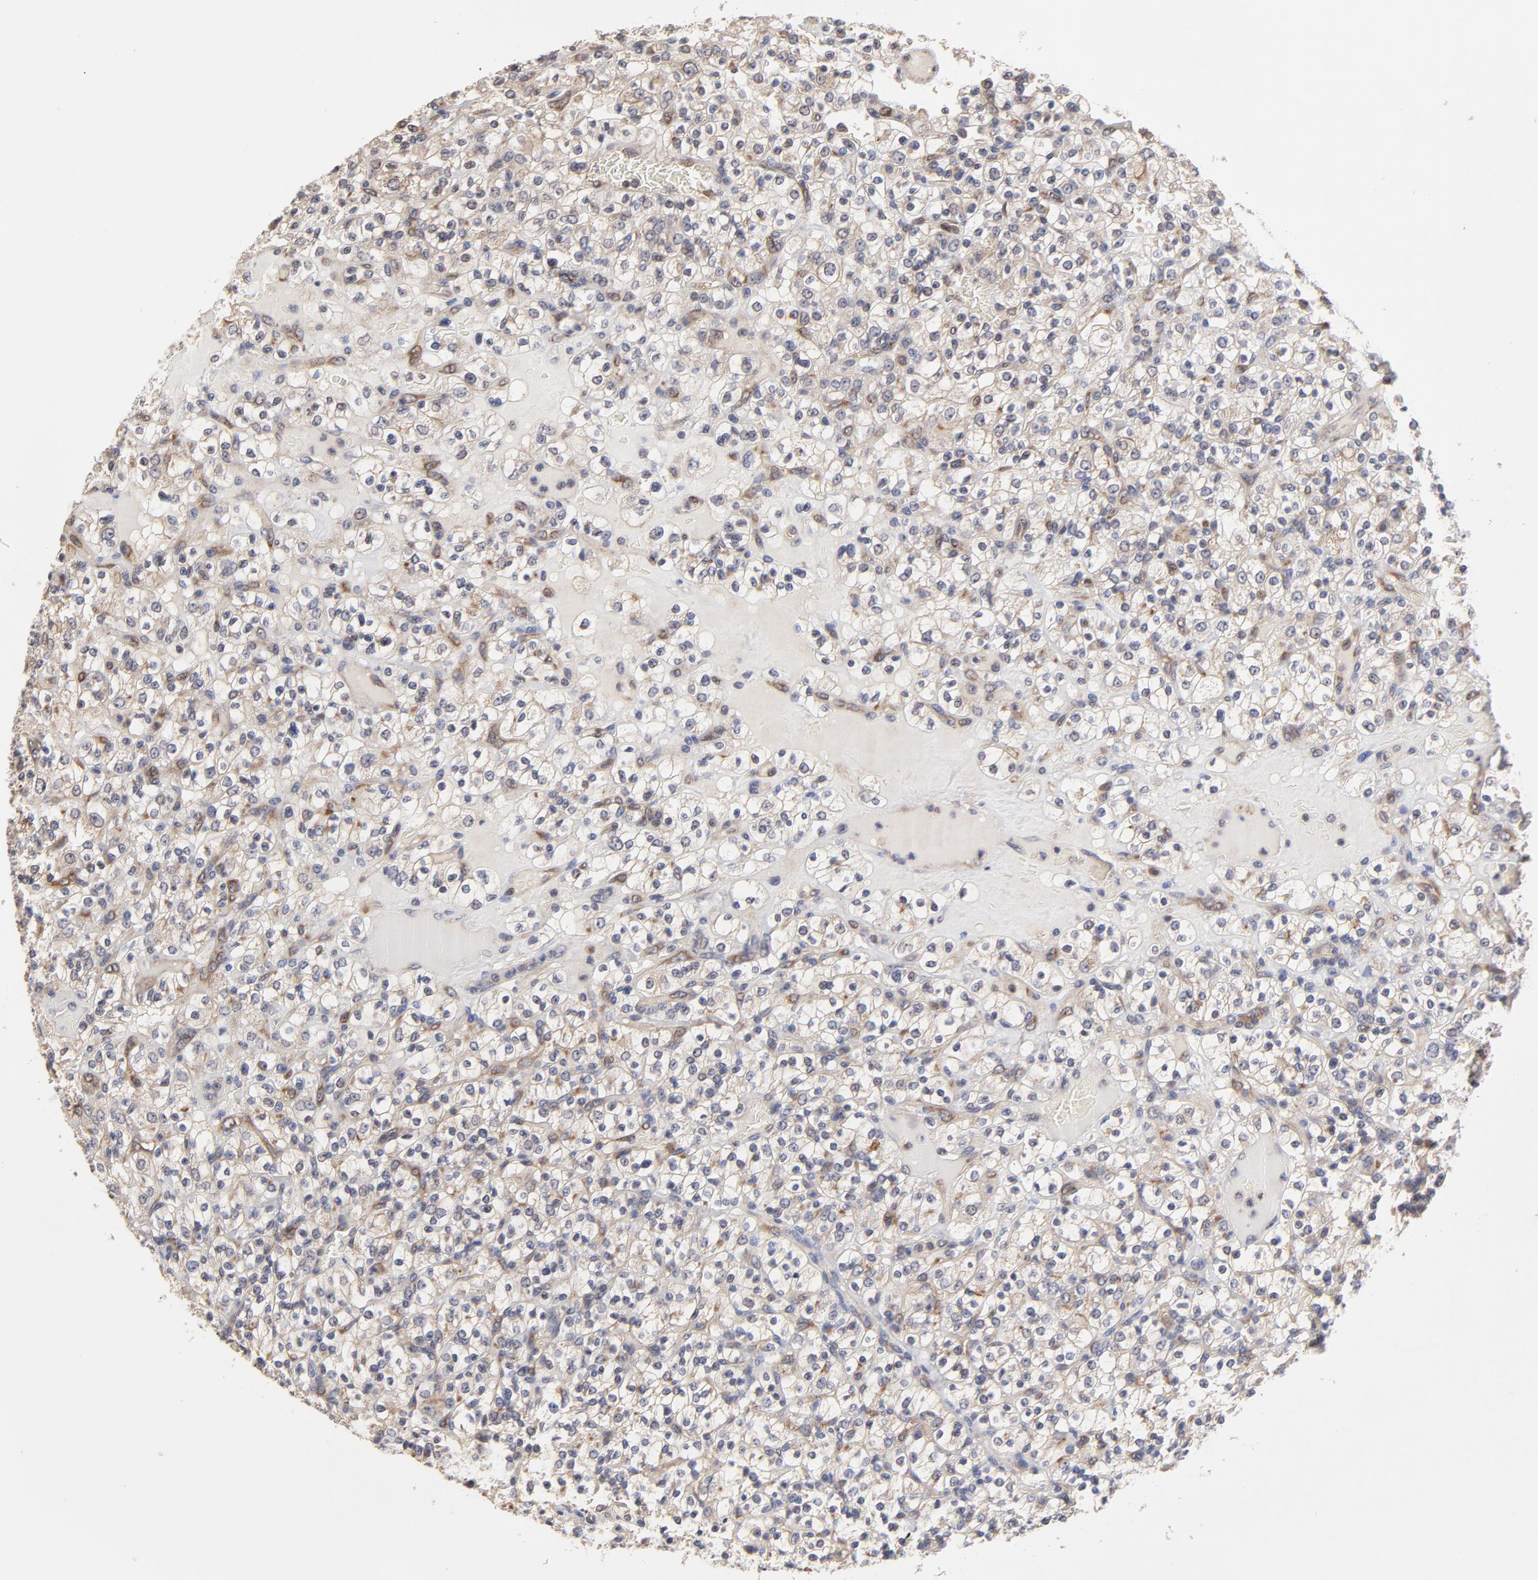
{"staining": {"intensity": "weak", "quantity": ">75%", "location": "cytoplasmic/membranous"}, "tissue": "renal cancer", "cell_type": "Tumor cells", "image_type": "cancer", "snomed": [{"axis": "morphology", "description": "Normal tissue, NOS"}, {"axis": "morphology", "description": "Adenocarcinoma, NOS"}, {"axis": "topography", "description": "Kidney"}], "caption": "High-magnification brightfield microscopy of renal cancer (adenocarcinoma) stained with DAB (brown) and counterstained with hematoxylin (blue). tumor cells exhibit weak cytoplasmic/membranous staining is identified in approximately>75% of cells.", "gene": "ZNF157", "patient": {"sex": "female", "age": 72}}